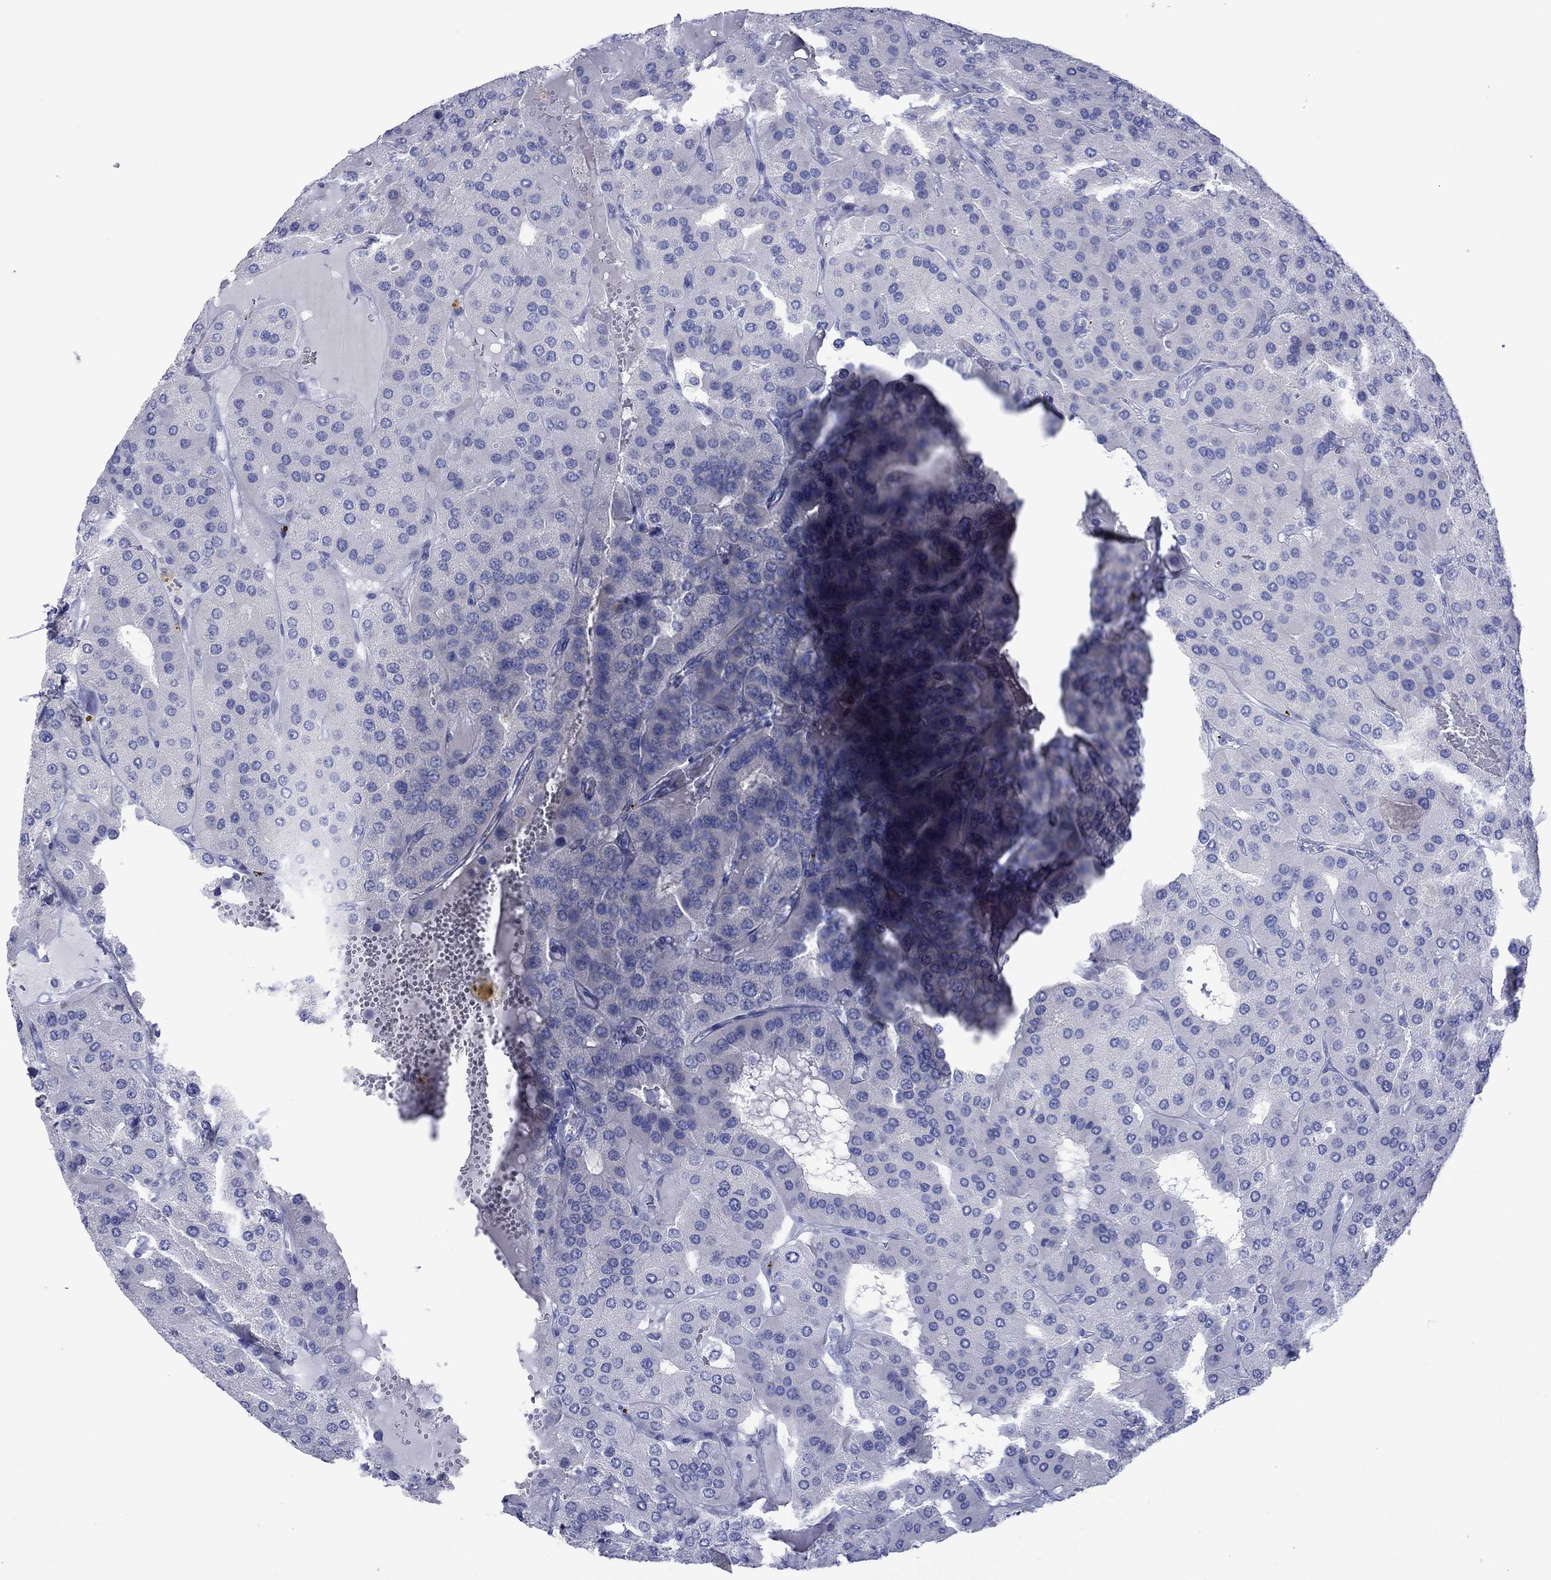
{"staining": {"intensity": "negative", "quantity": "none", "location": "none"}, "tissue": "parathyroid gland", "cell_type": "Glandular cells", "image_type": "normal", "snomed": [{"axis": "morphology", "description": "Normal tissue, NOS"}, {"axis": "morphology", "description": "Adenoma, NOS"}, {"axis": "topography", "description": "Parathyroid gland"}], "caption": "This is a photomicrograph of immunohistochemistry staining of normal parathyroid gland, which shows no positivity in glandular cells. The staining was performed using DAB (3,3'-diaminobenzidine) to visualize the protein expression in brown, while the nuclei were stained in blue with hematoxylin (Magnification: 20x).", "gene": "MLANA", "patient": {"sex": "female", "age": 86}}